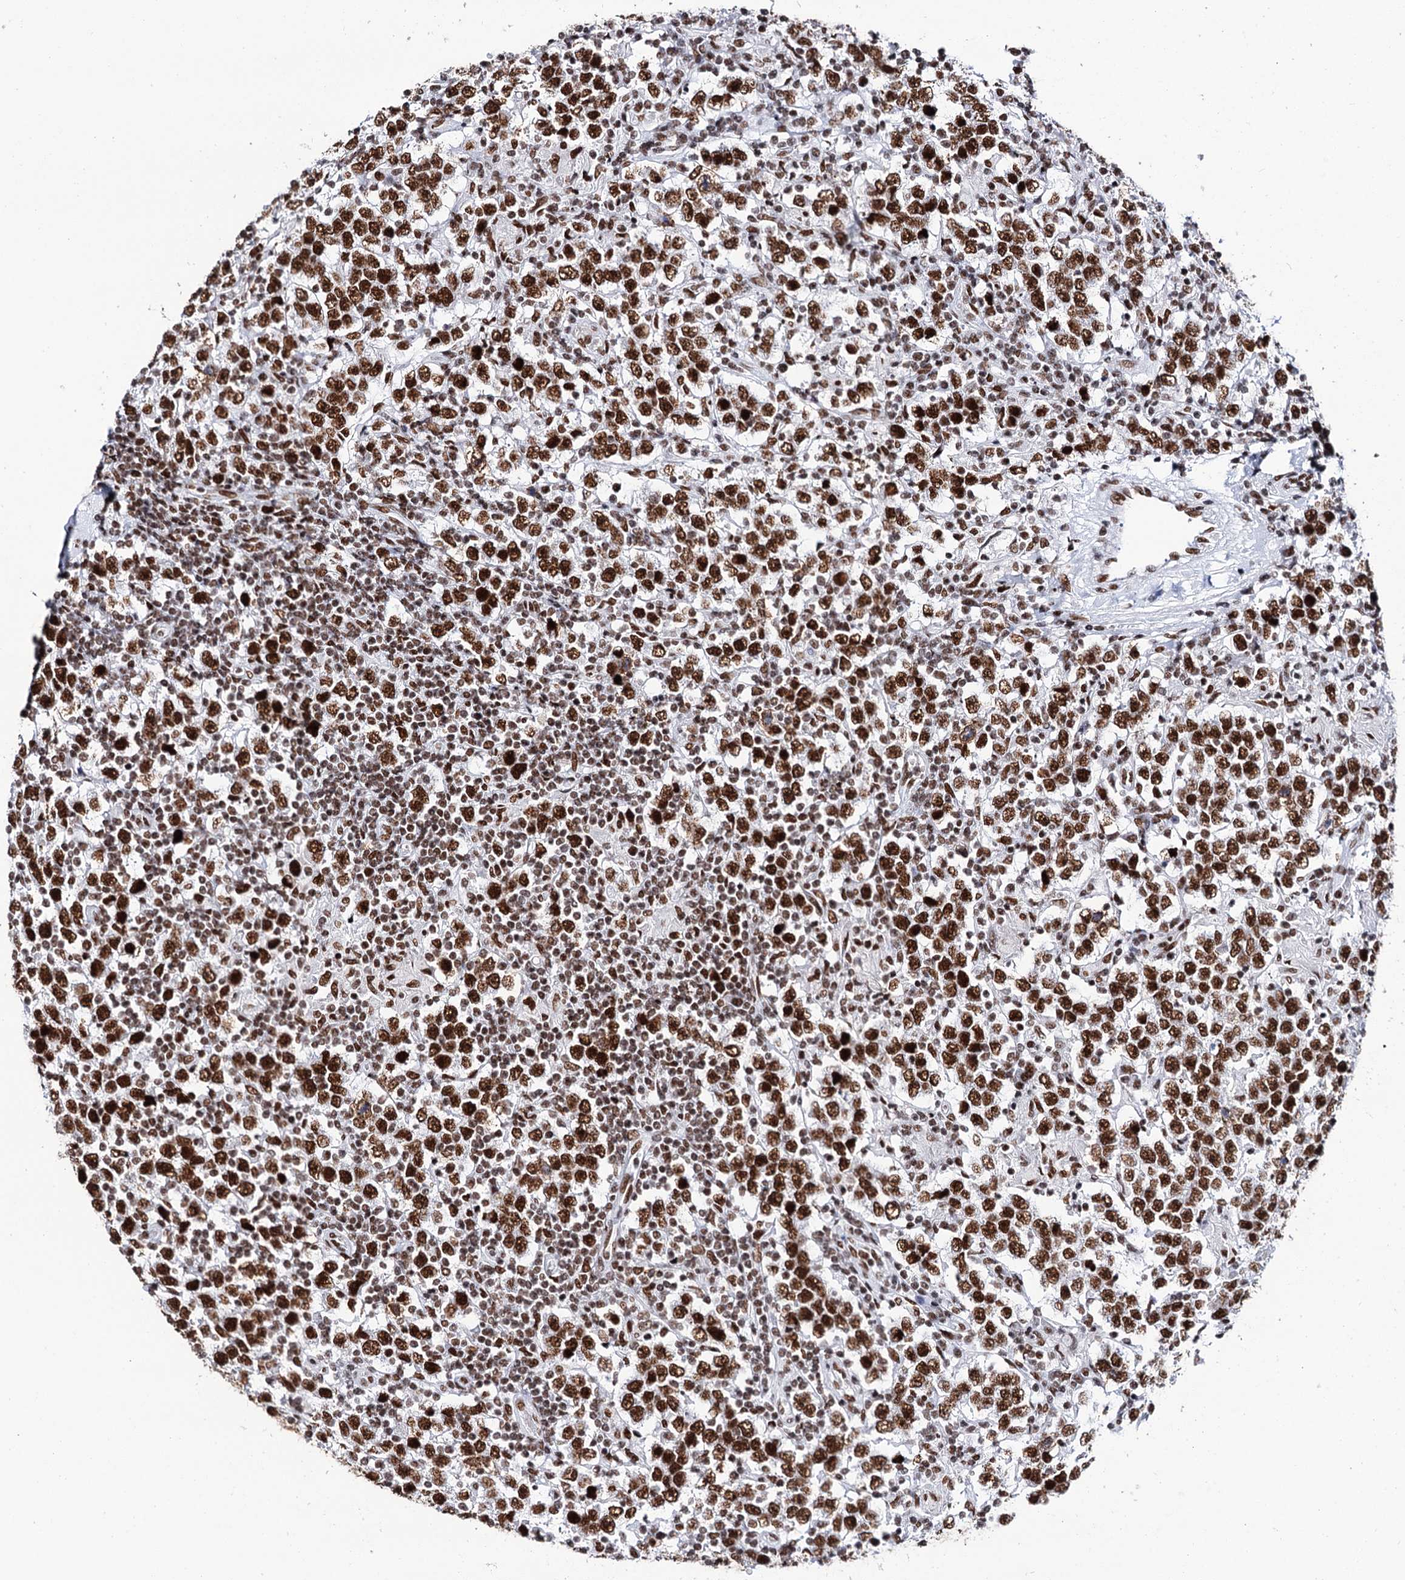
{"staining": {"intensity": "strong", "quantity": ">75%", "location": "nuclear"}, "tissue": "testis cancer", "cell_type": "Tumor cells", "image_type": "cancer", "snomed": [{"axis": "morphology", "description": "Normal tissue, NOS"}, {"axis": "morphology", "description": "Urothelial carcinoma, High grade"}, {"axis": "morphology", "description": "Seminoma, NOS"}, {"axis": "morphology", "description": "Carcinoma, Embryonal, NOS"}, {"axis": "topography", "description": "Urinary bladder"}, {"axis": "topography", "description": "Testis"}], "caption": "A micrograph showing strong nuclear staining in approximately >75% of tumor cells in testis seminoma, as visualized by brown immunohistochemical staining.", "gene": "MATR3", "patient": {"sex": "male", "age": 41}}